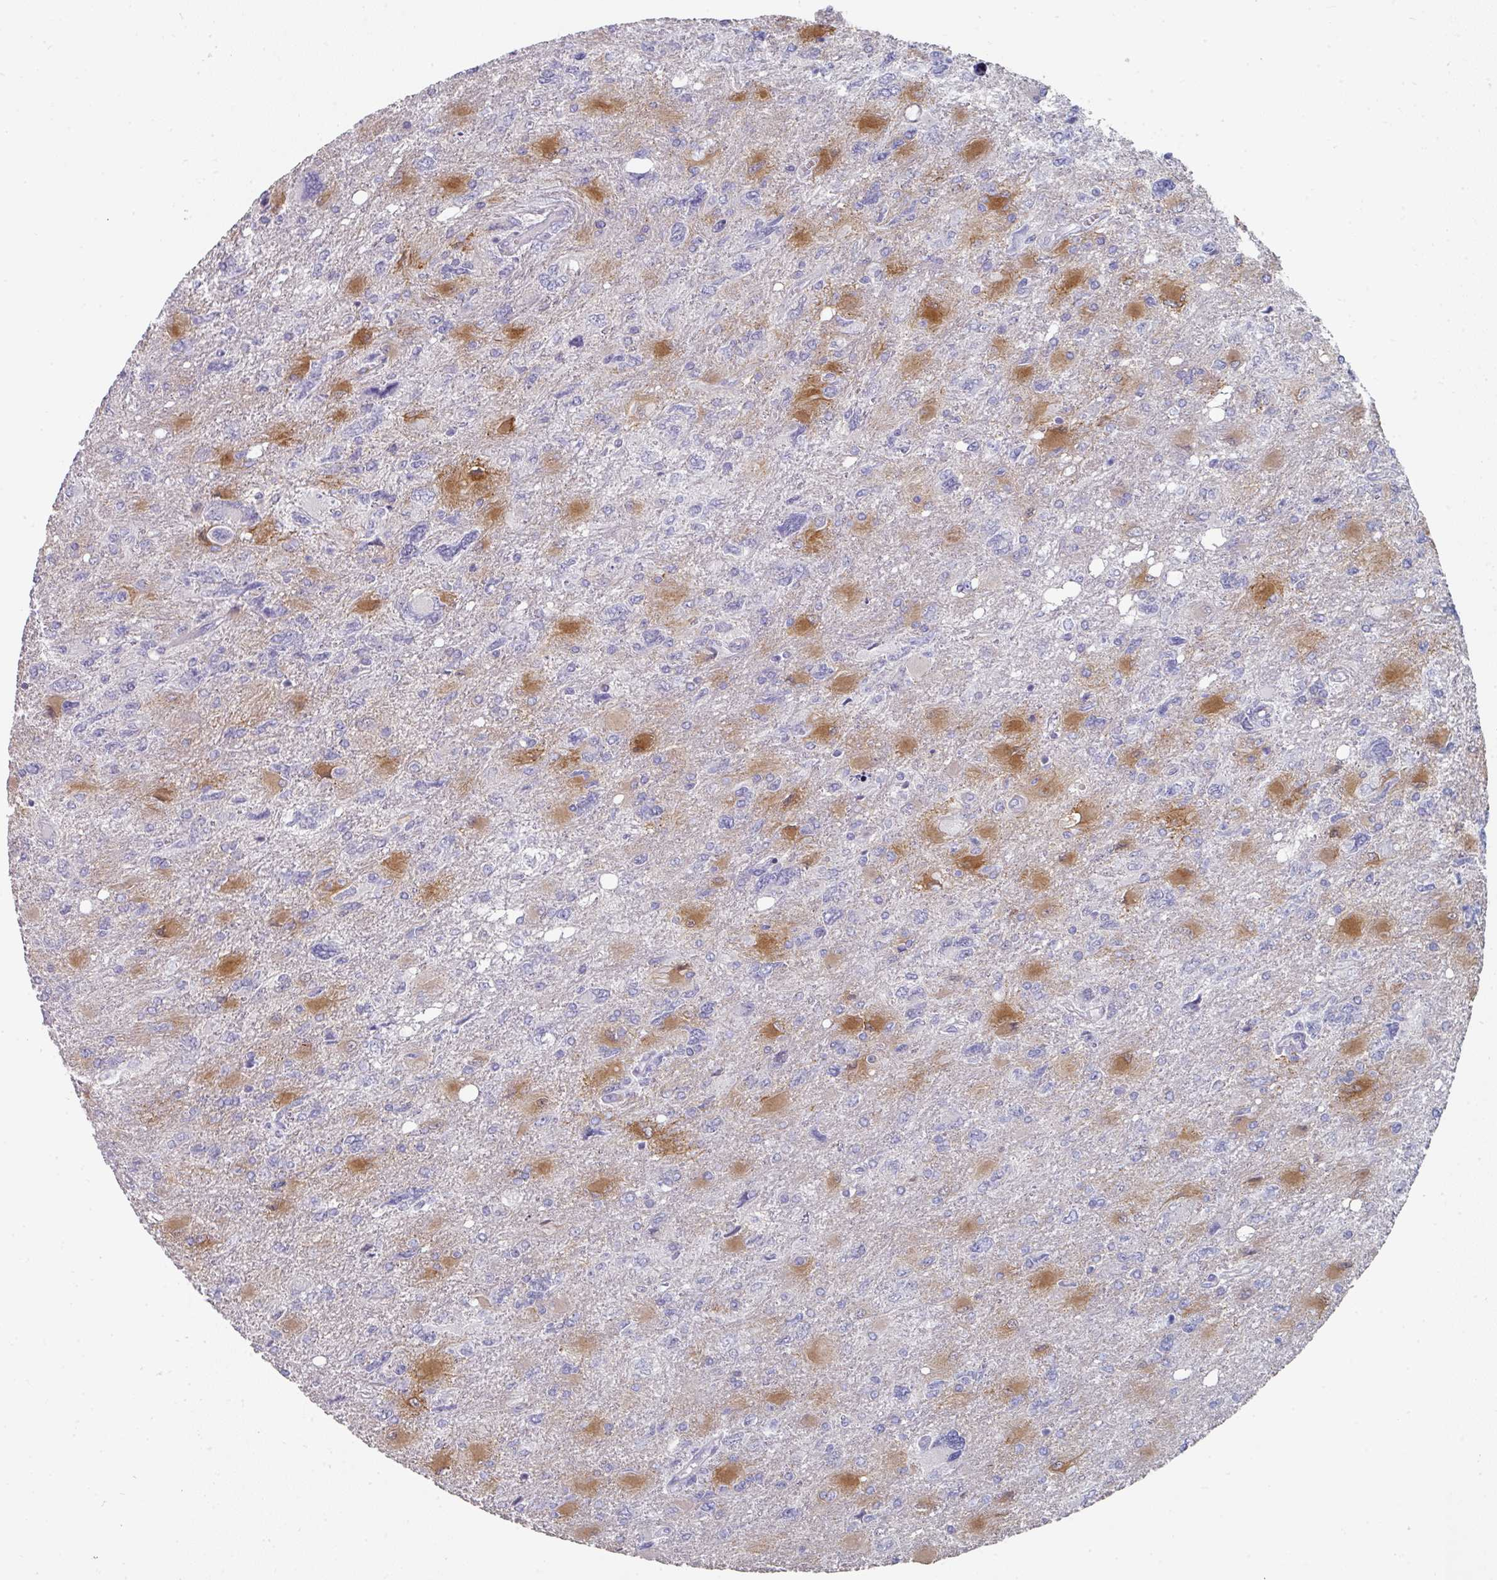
{"staining": {"intensity": "negative", "quantity": "none", "location": "none"}, "tissue": "glioma", "cell_type": "Tumor cells", "image_type": "cancer", "snomed": [{"axis": "morphology", "description": "Glioma, malignant, High grade"}, {"axis": "topography", "description": "Brain"}], "caption": "Tumor cells show no significant protein expression in glioma. (Stains: DAB immunohistochemistry with hematoxylin counter stain, Microscopy: brightfield microscopy at high magnification).", "gene": "NT5C1A", "patient": {"sex": "male", "age": 67}}